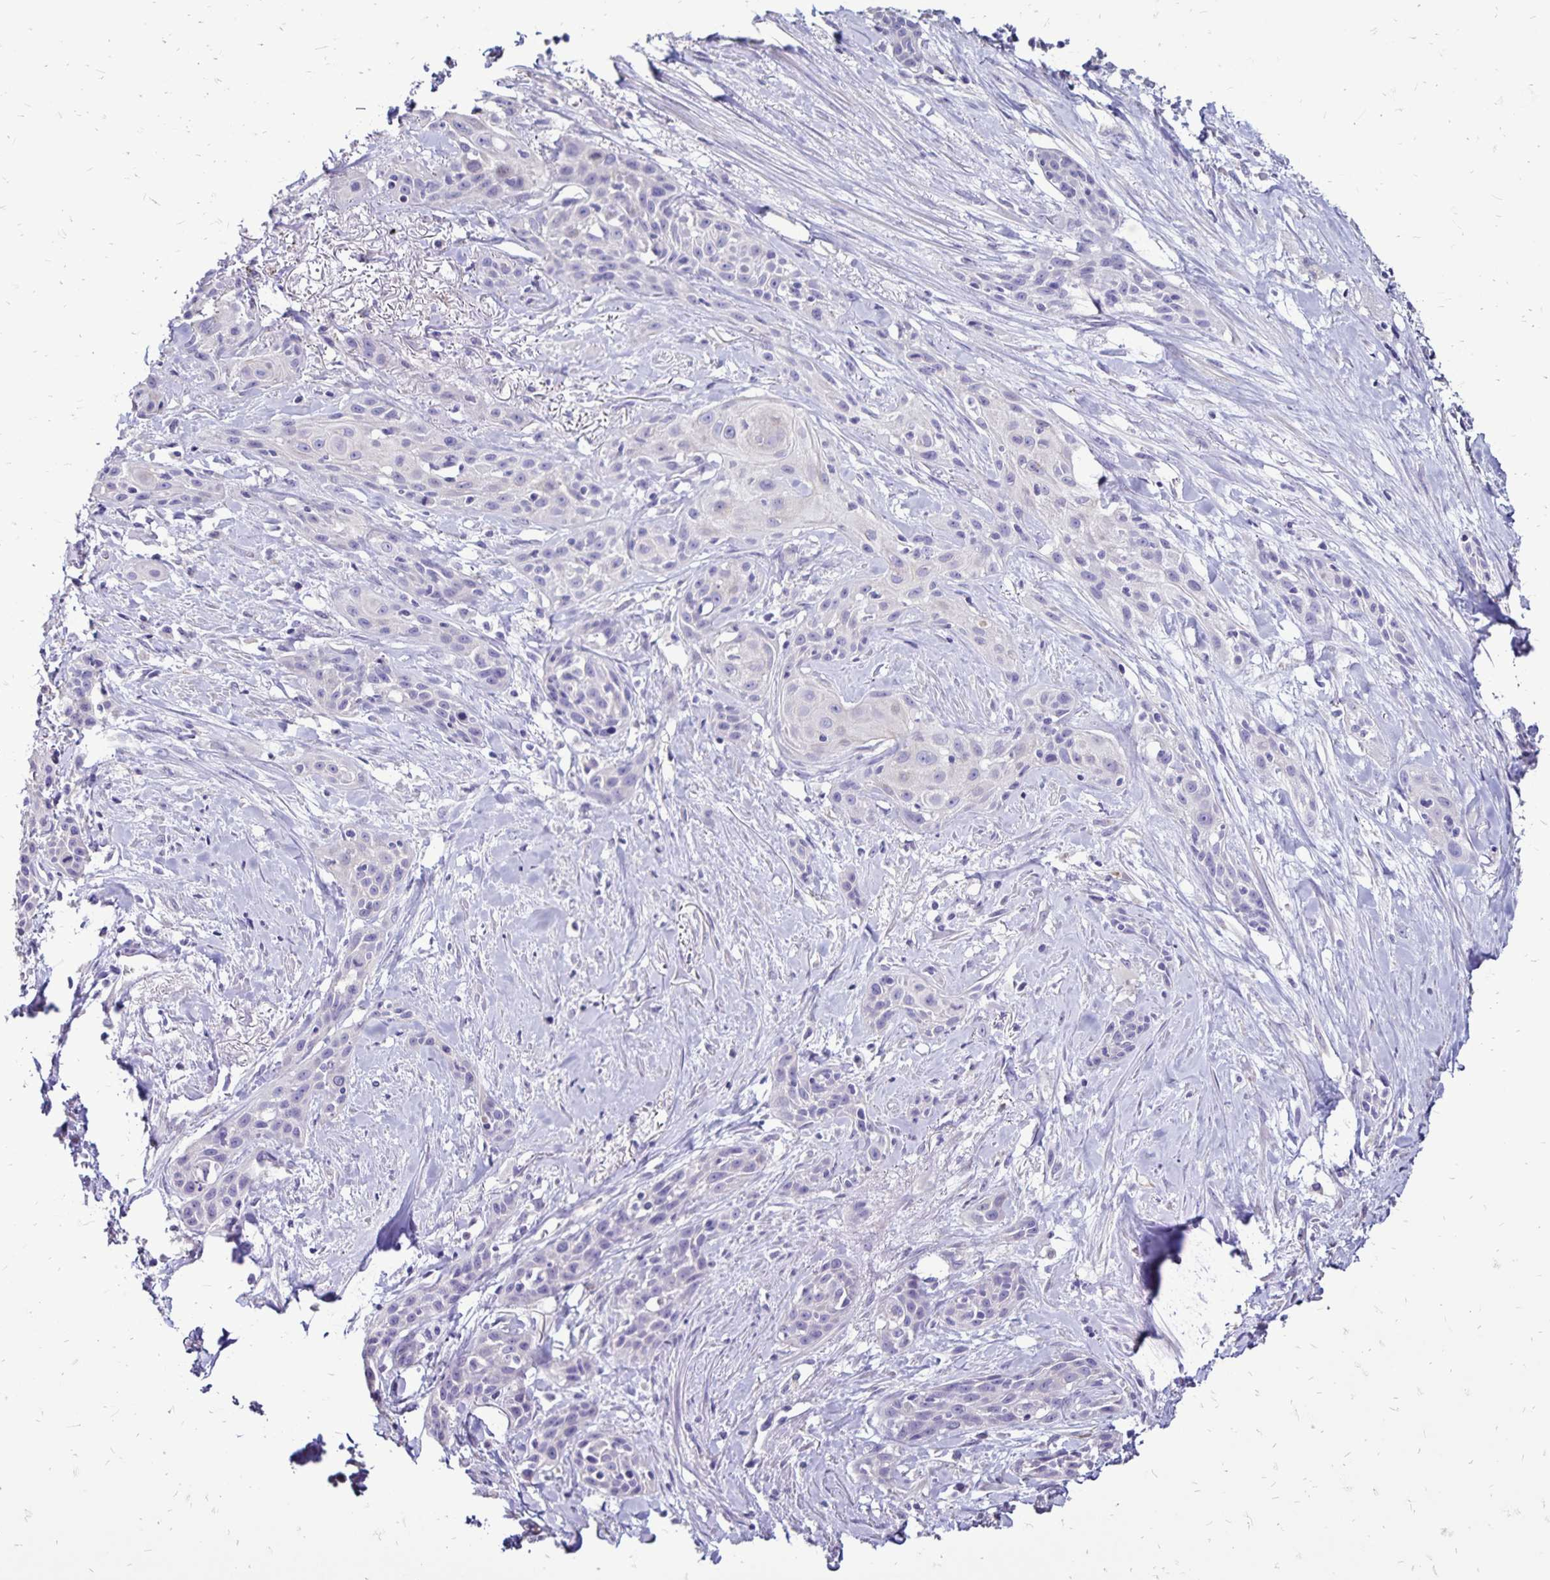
{"staining": {"intensity": "negative", "quantity": "none", "location": "none"}, "tissue": "skin cancer", "cell_type": "Tumor cells", "image_type": "cancer", "snomed": [{"axis": "morphology", "description": "Squamous cell carcinoma, NOS"}, {"axis": "topography", "description": "Skin"}, {"axis": "topography", "description": "Anal"}], "caption": "Photomicrograph shows no significant protein staining in tumor cells of skin squamous cell carcinoma.", "gene": "EVPL", "patient": {"sex": "male", "age": 64}}